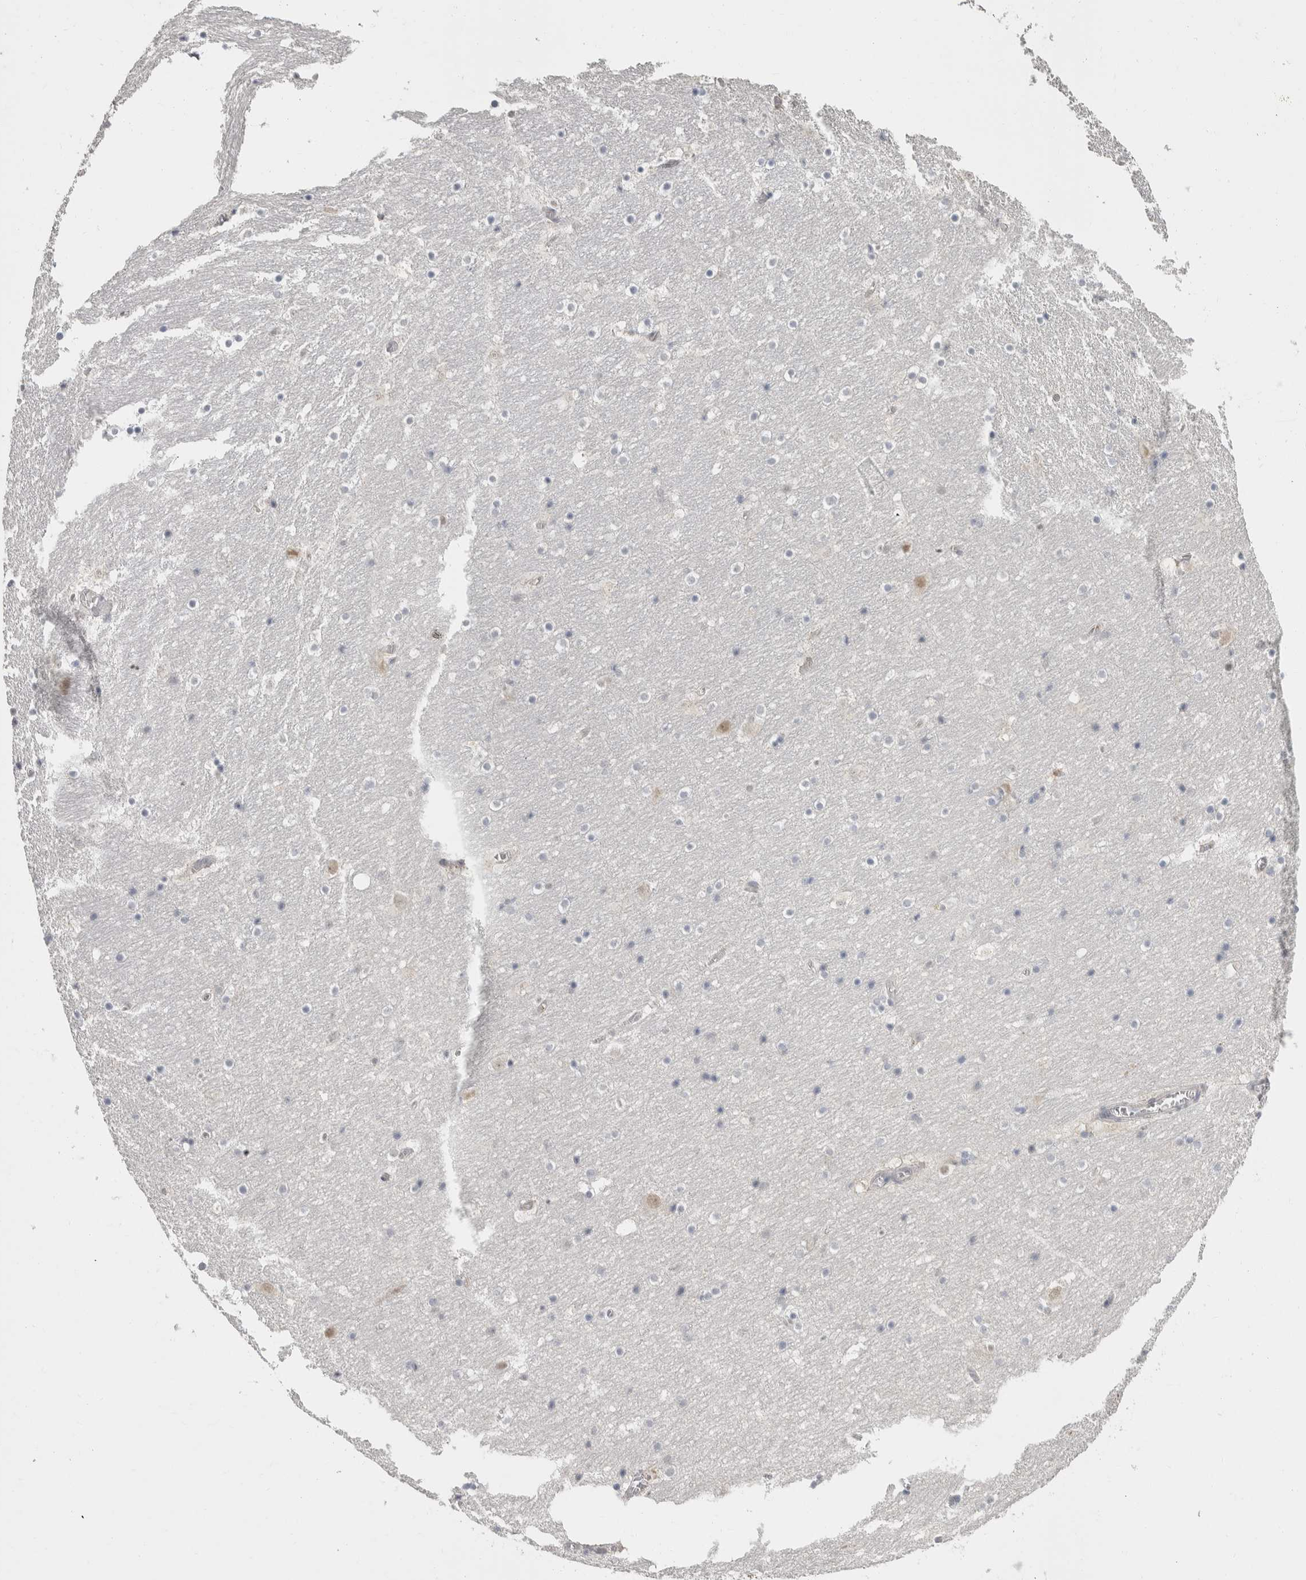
{"staining": {"intensity": "negative", "quantity": "none", "location": "none"}, "tissue": "hippocampus", "cell_type": "Glial cells", "image_type": "normal", "snomed": [{"axis": "morphology", "description": "Normal tissue, NOS"}, {"axis": "topography", "description": "Hippocampus"}], "caption": "This is an IHC histopathology image of unremarkable hippocampus. There is no positivity in glial cells.", "gene": "CEP295NL", "patient": {"sex": "male", "age": 45}}